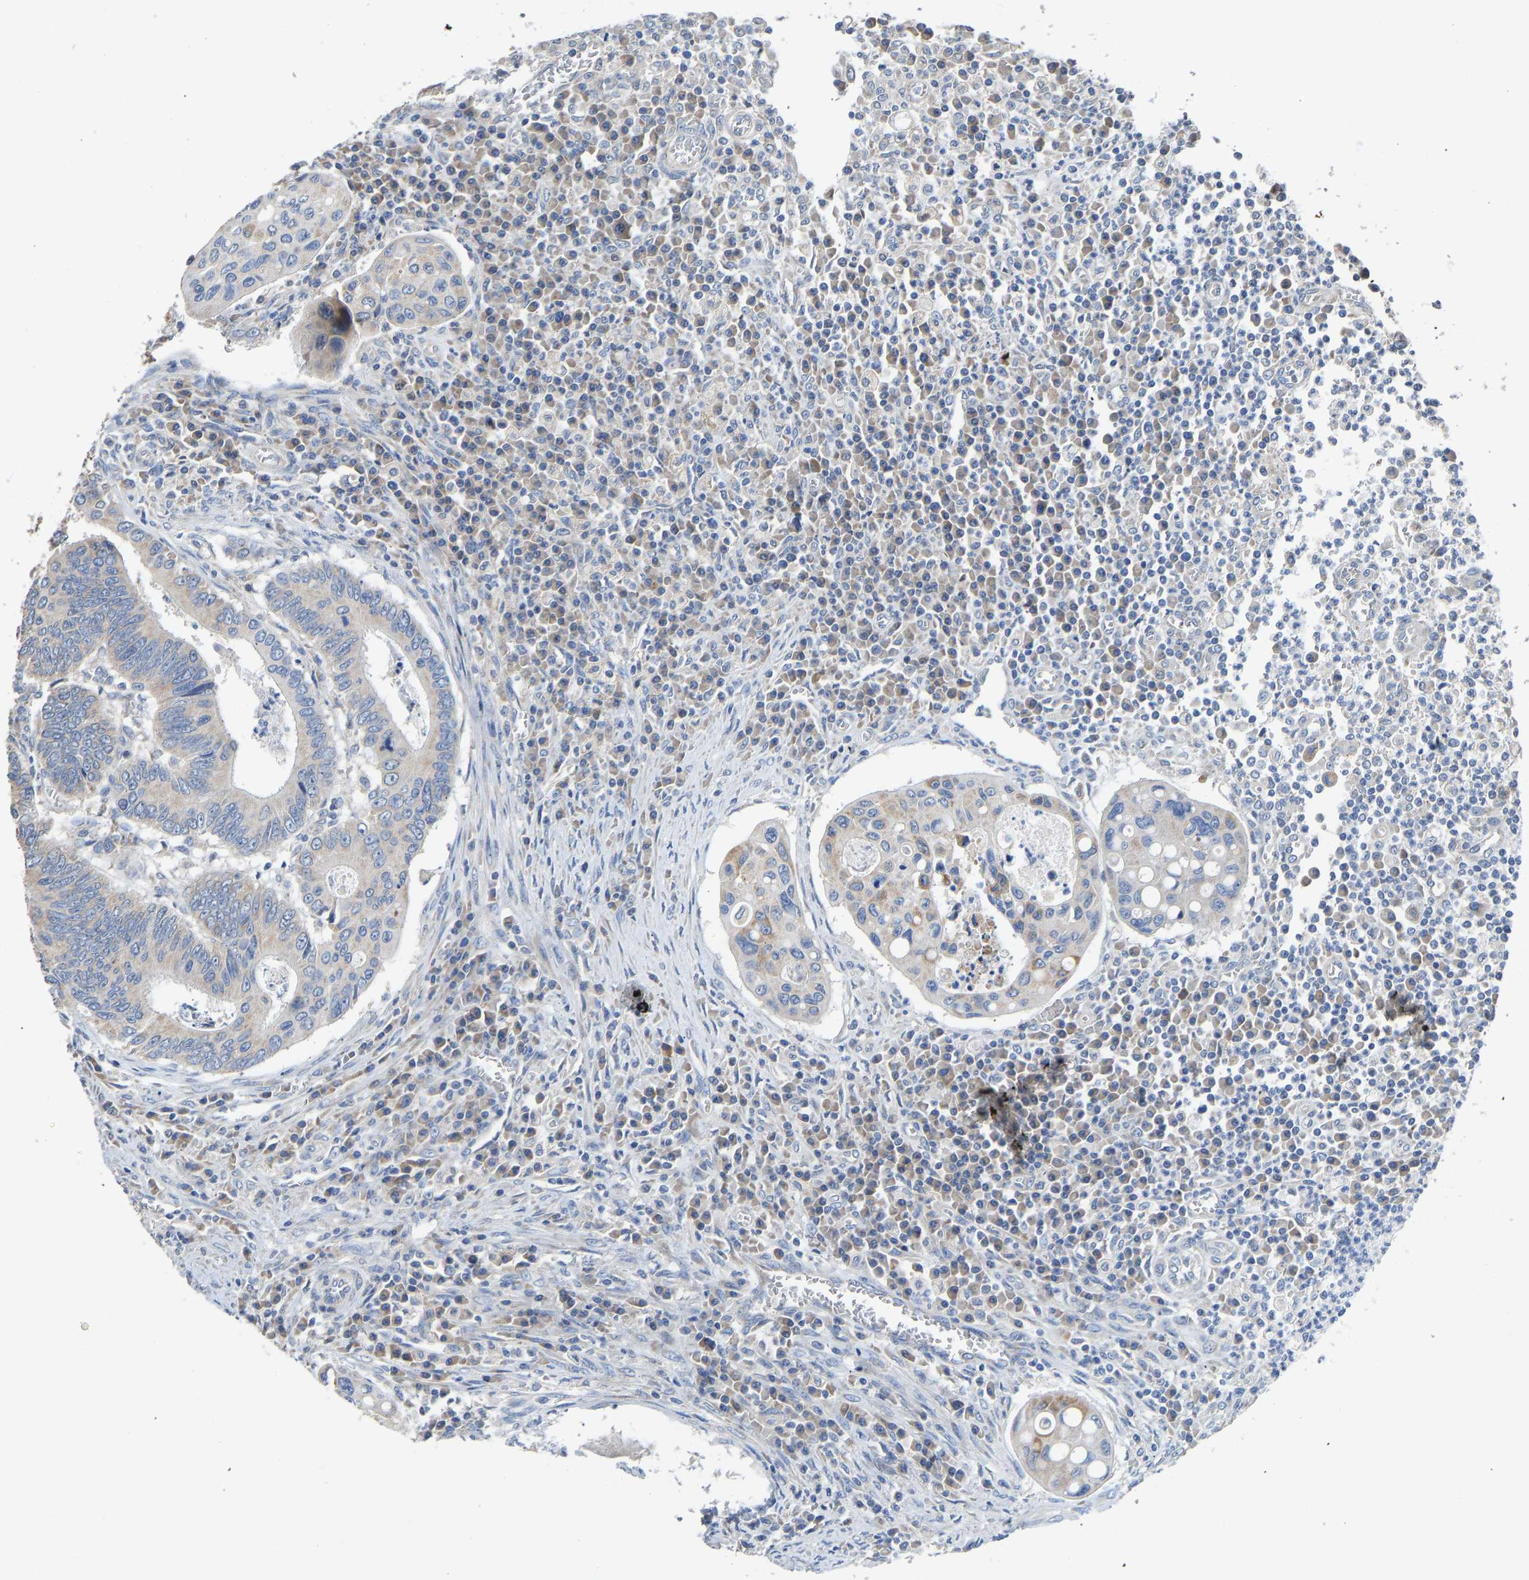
{"staining": {"intensity": "moderate", "quantity": ">75%", "location": "cytoplasmic/membranous"}, "tissue": "colorectal cancer", "cell_type": "Tumor cells", "image_type": "cancer", "snomed": [{"axis": "morphology", "description": "Inflammation, NOS"}, {"axis": "morphology", "description": "Adenocarcinoma, NOS"}, {"axis": "topography", "description": "Colon"}], "caption": "Brown immunohistochemical staining in human adenocarcinoma (colorectal) reveals moderate cytoplasmic/membranous expression in about >75% of tumor cells.", "gene": "TMEM150A", "patient": {"sex": "male", "age": 72}}